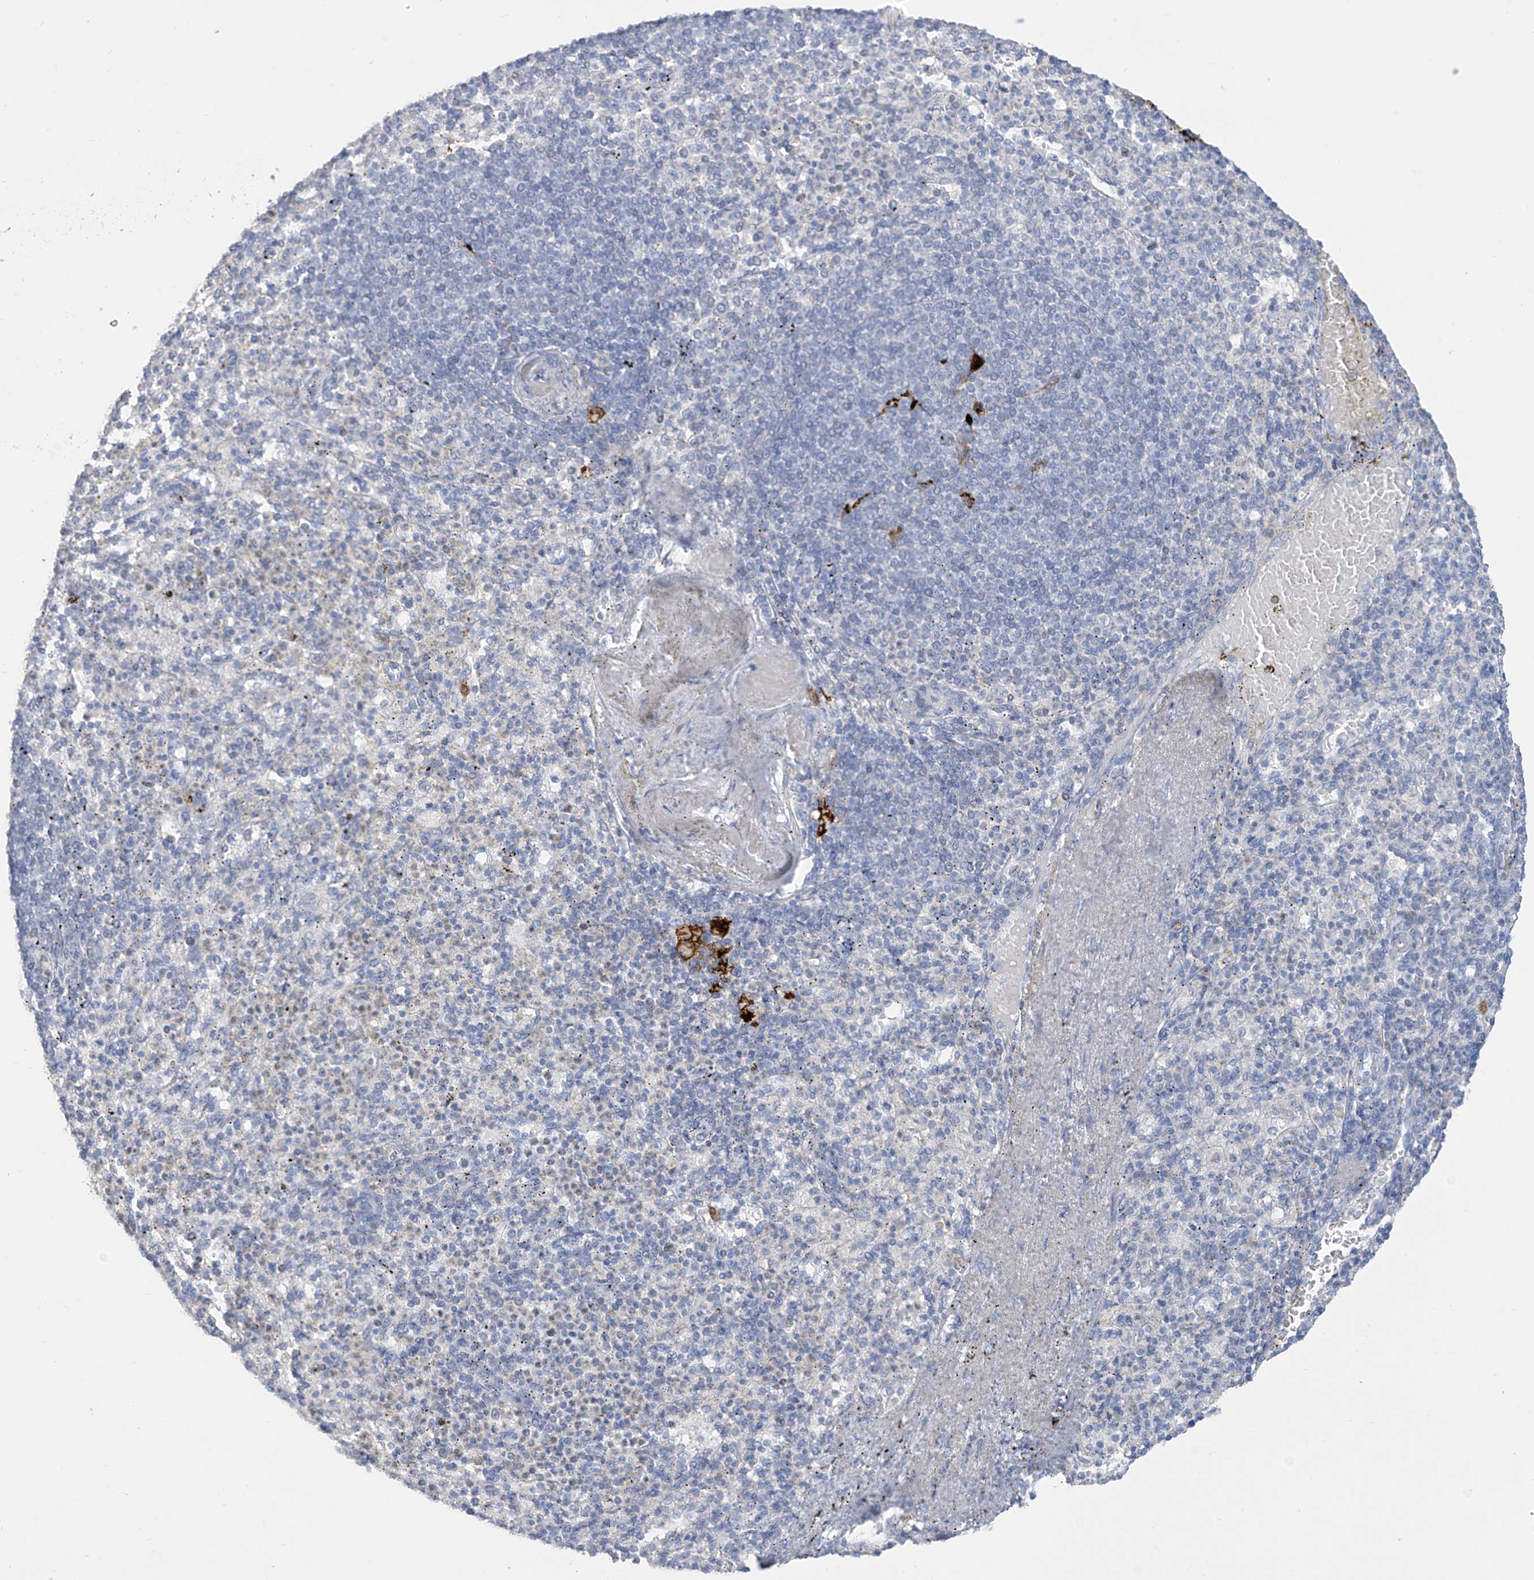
{"staining": {"intensity": "negative", "quantity": "none", "location": "none"}, "tissue": "spleen", "cell_type": "Cells in red pulp", "image_type": "normal", "snomed": [{"axis": "morphology", "description": "Normal tissue, NOS"}, {"axis": "topography", "description": "Spleen"}], "caption": "Immunohistochemical staining of benign human spleen shows no significant expression in cells in red pulp. (DAB (3,3'-diaminobenzidine) immunohistochemistry, high magnification).", "gene": "TRMT2B", "patient": {"sex": "female", "age": 74}}